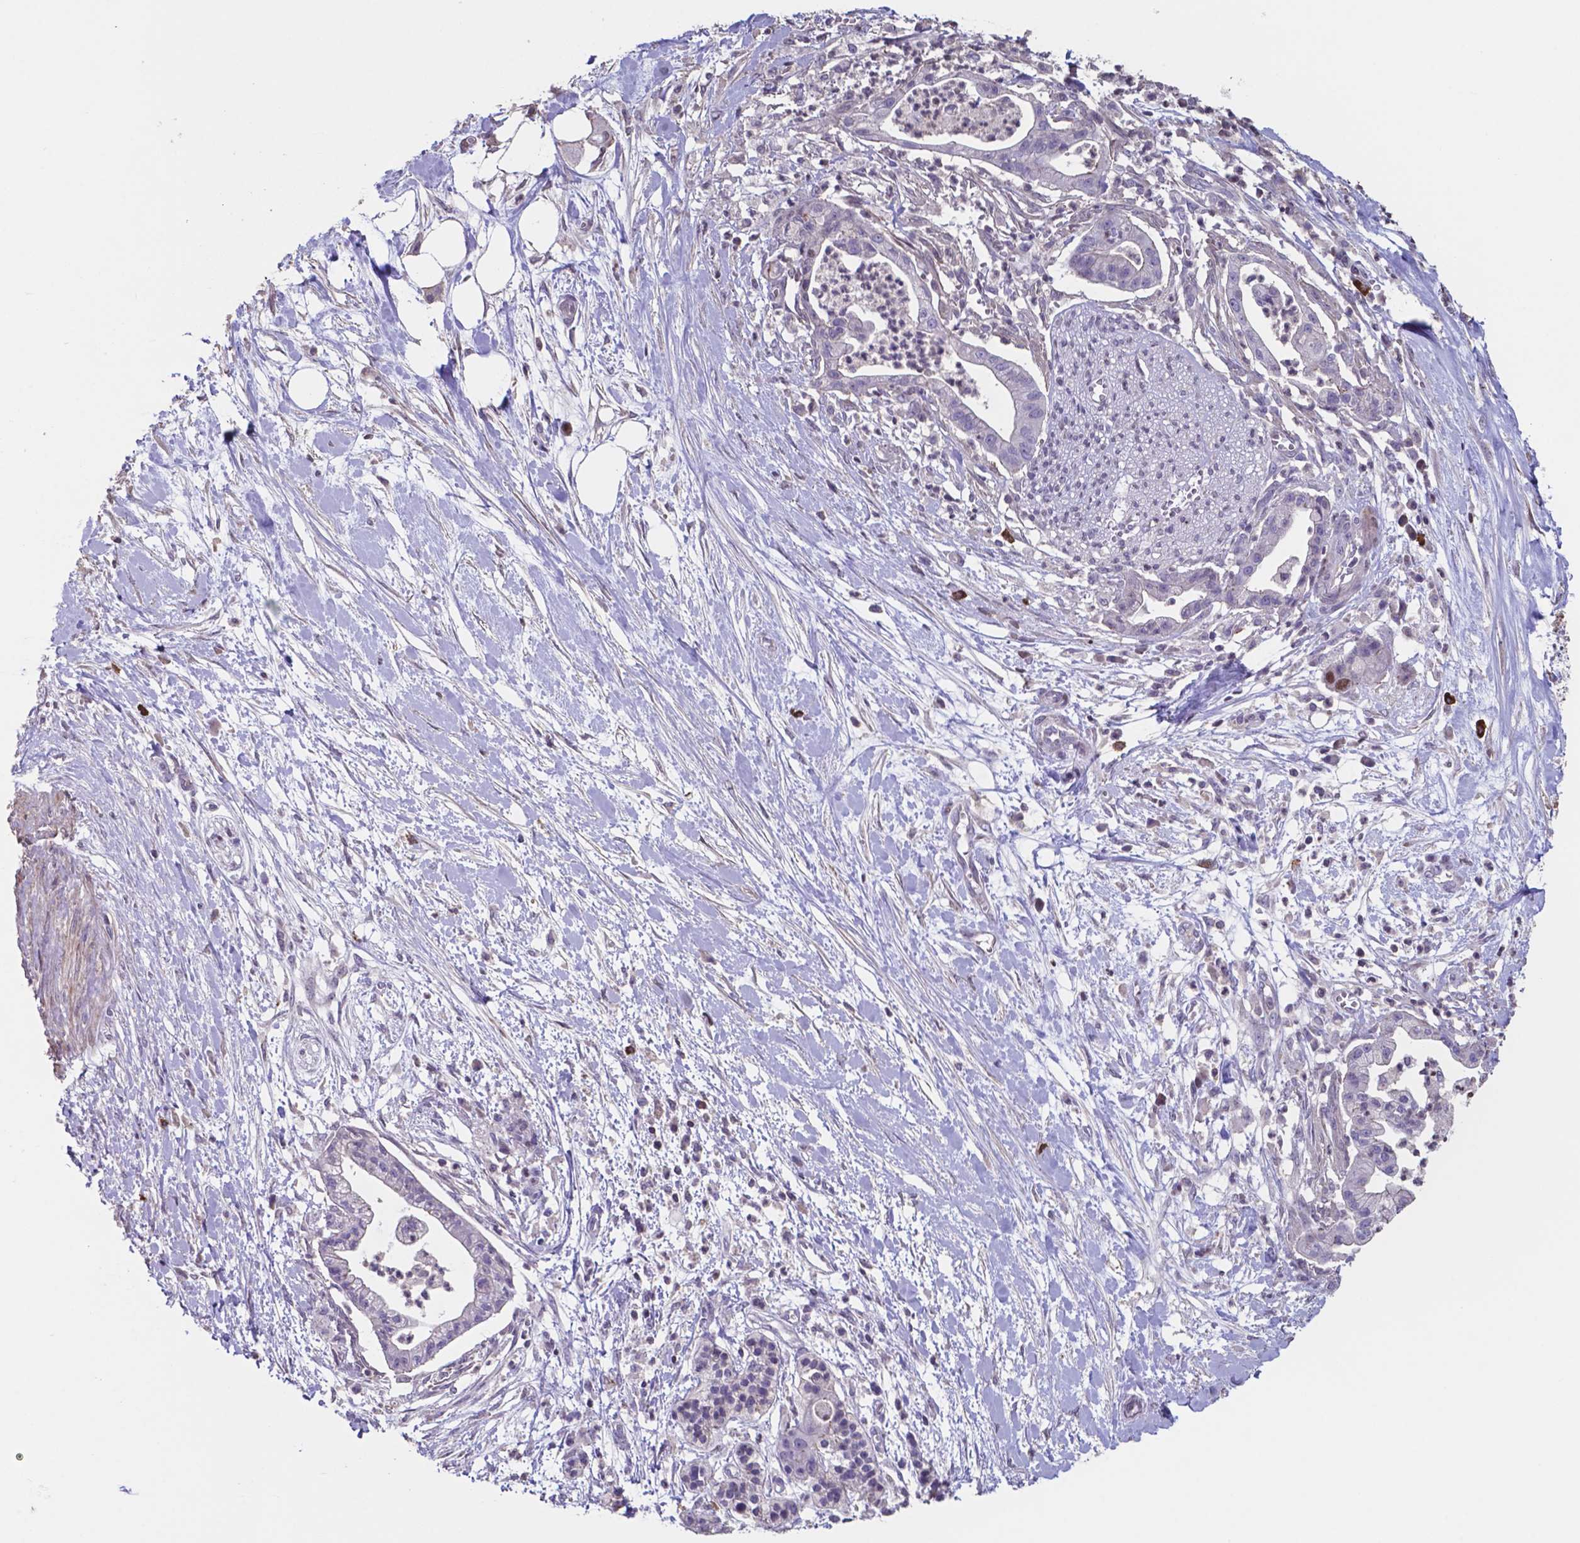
{"staining": {"intensity": "negative", "quantity": "none", "location": "none"}, "tissue": "pancreatic cancer", "cell_type": "Tumor cells", "image_type": "cancer", "snomed": [{"axis": "morphology", "description": "Normal tissue, NOS"}, {"axis": "morphology", "description": "Adenocarcinoma, NOS"}, {"axis": "topography", "description": "Lymph node"}, {"axis": "topography", "description": "Pancreas"}], "caption": "Tumor cells show no significant staining in pancreatic cancer.", "gene": "MLC1", "patient": {"sex": "female", "age": 58}}